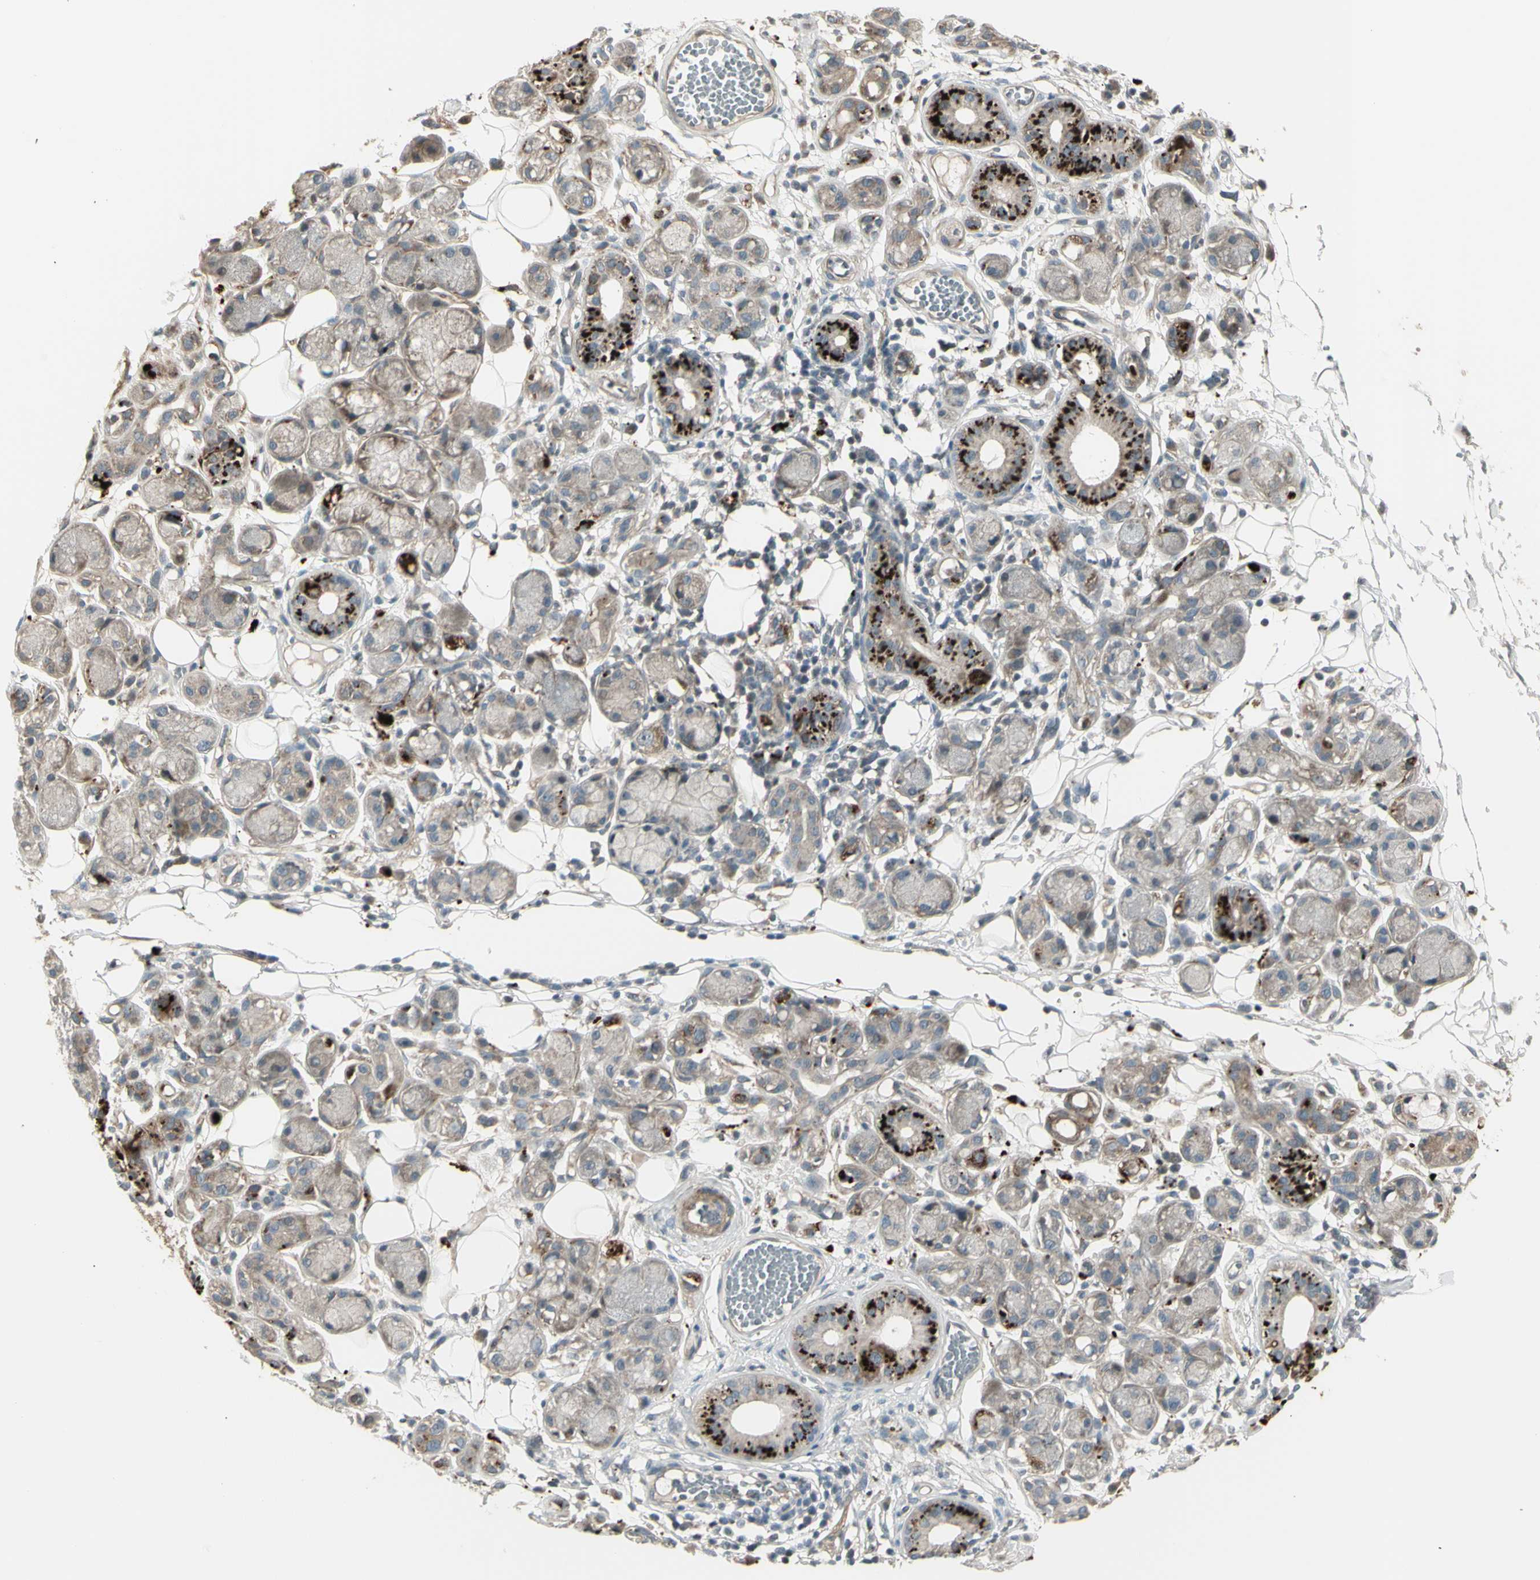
{"staining": {"intensity": "moderate", "quantity": ">75%", "location": "cytoplasmic/membranous"}, "tissue": "adipose tissue", "cell_type": "Adipocytes", "image_type": "normal", "snomed": [{"axis": "morphology", "description": "Normal tissue, NOS"}, {"axis": "morphology", "description": "Inflammation, NOS"}, {"axis": "topography", "description": "Vascular tissue"}, {"axis": "topography", "description": "Salivary gland"}], "caption": "Adipose tissue stained with a brown dye demonstrates moderate cytoplasmic/membranous positive expression in about >75% of adipocytes.", "gene": "OSTM1", "patient": {"sex": "female", "age": 75}}